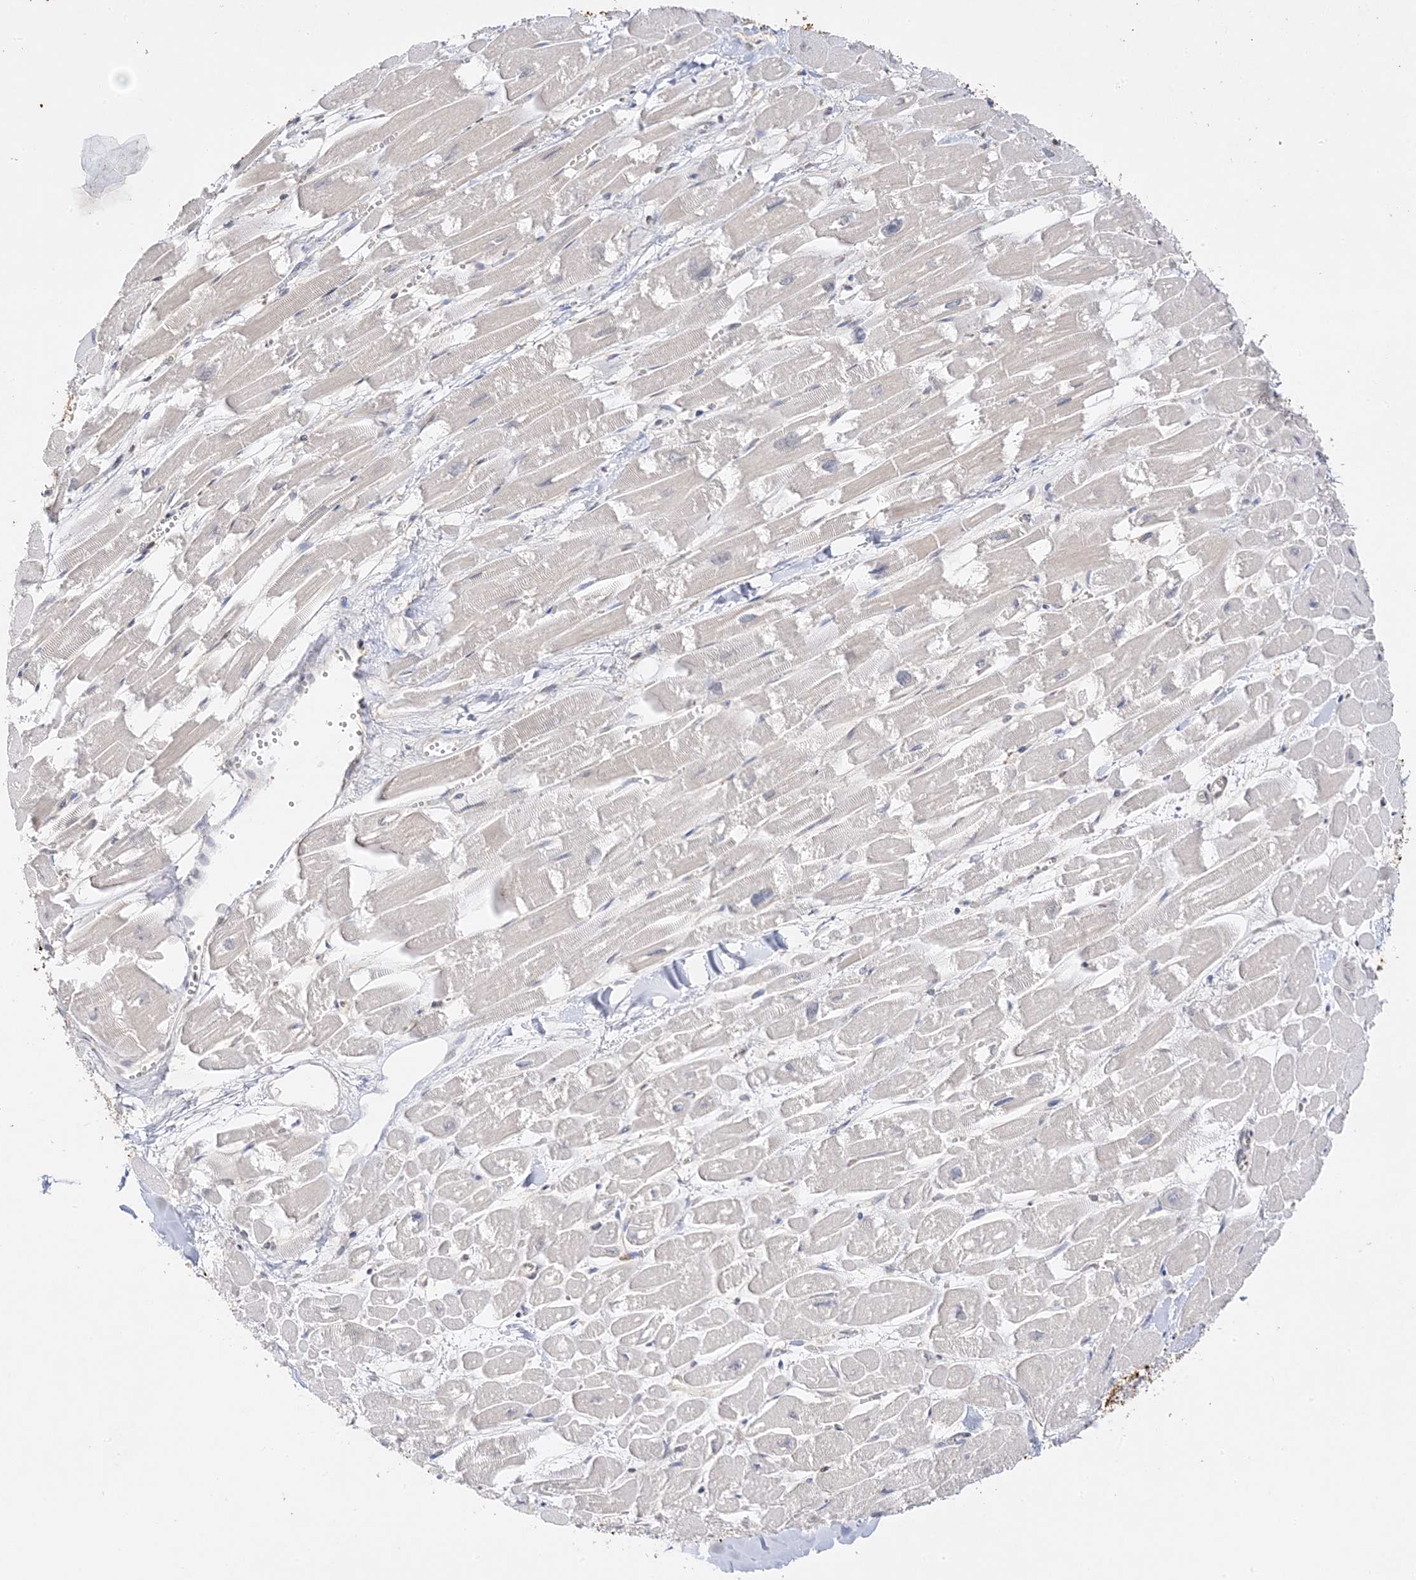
{"staining": {"intensity": "weak", "quantity": "<25%", "location": "cytoplasmic/membranous"}, "tissue": "heart muscle", "cell_type": "Cardiomyocytes", "image_type": "normal", "snomed": [{"axis": "morphology", "description": "Normal tissue, NOS"}, {"axis": "topography", "description": "Heart"}], "caption": "Immunohistochemistry micrograph of unremarkable heart muscle: heart muscle stained with DAB (3,3'-diaminobenzidine) shows no significant protein staining in cardiomyocytes.", "gene": "C2CD2", "patient": {"sex": "male", "age": 54}}